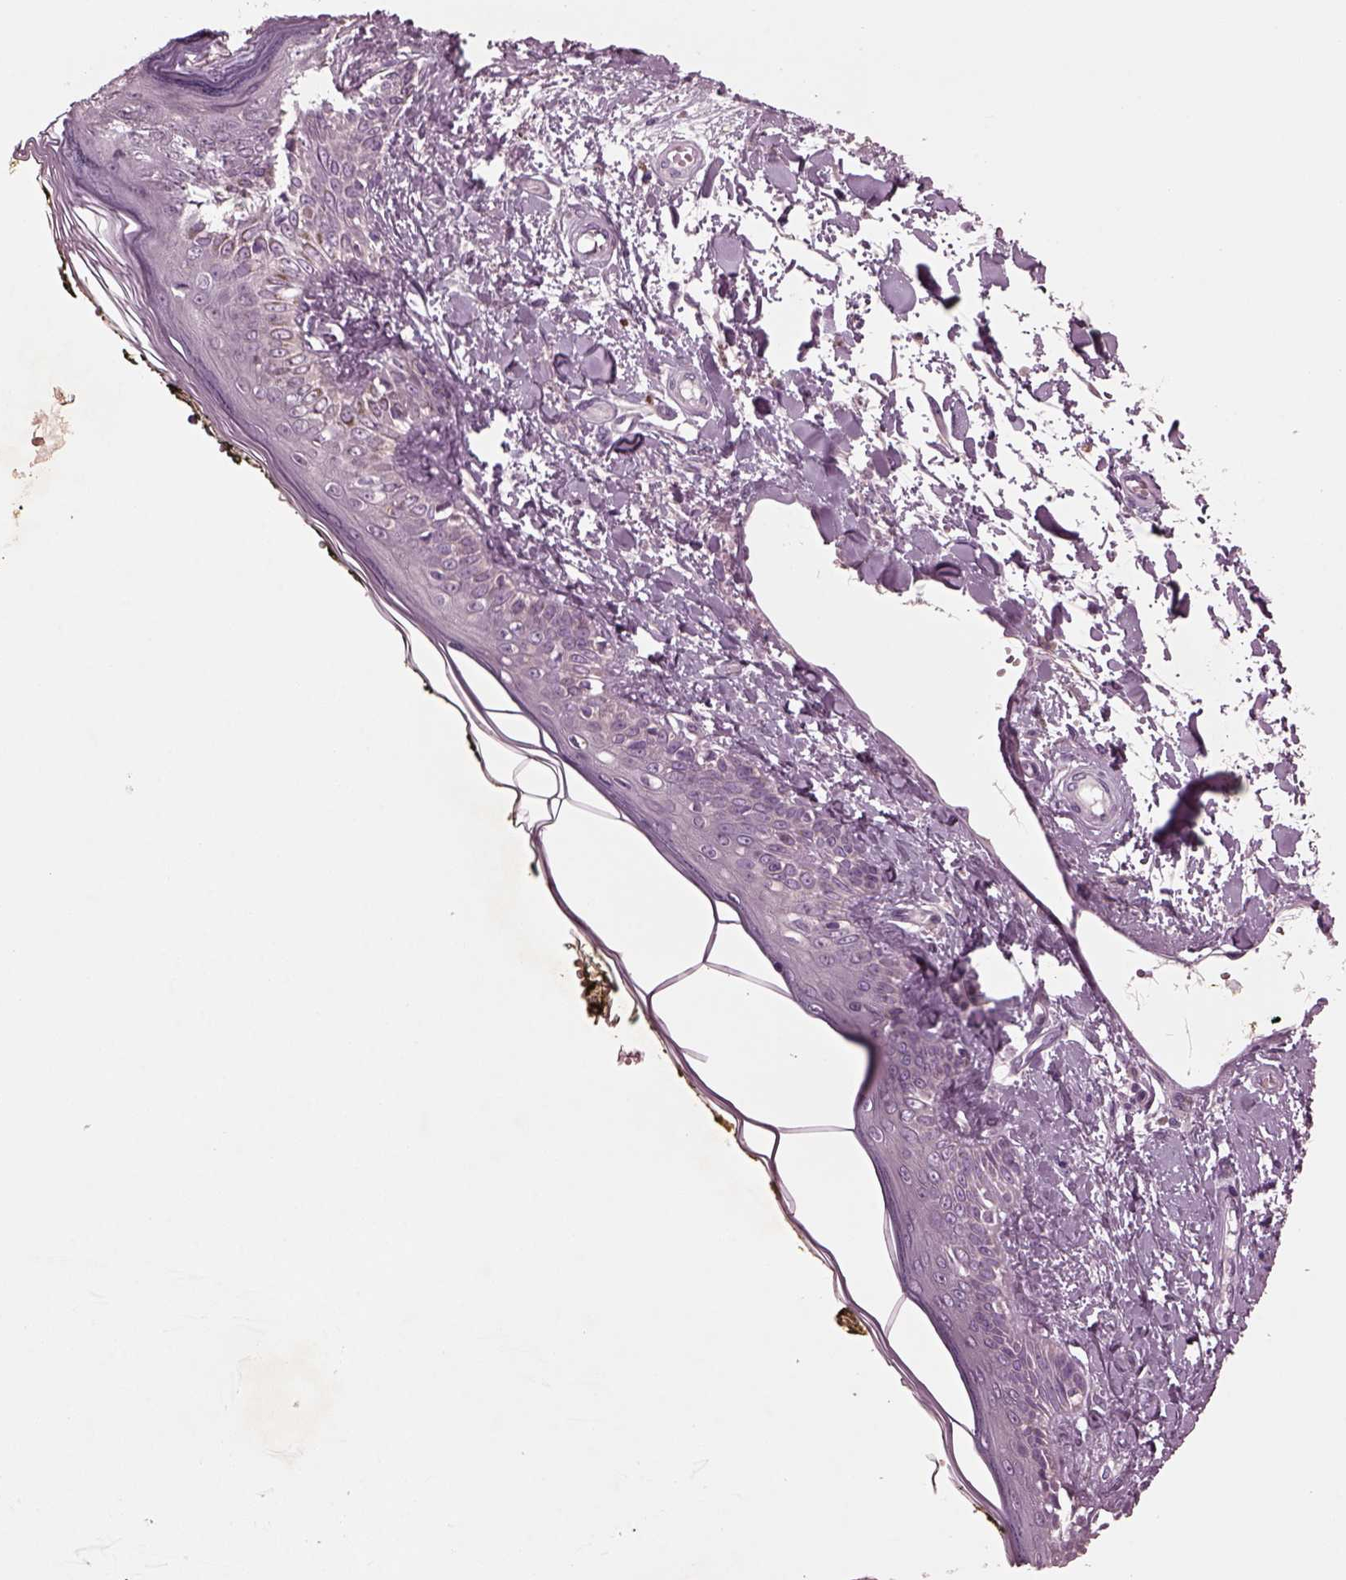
{"staining": {"intensity": "negative", "quantity": "none", "location": "none"}, "tissue": "skin", "cell_type": "Fibroblasts", "image_type": "normal", "snomed": [{"axis": "morphology", "description": "Normal tissue, NOS"}, {"axis": "topography", "description": "Skin"}], "caption": "IHC image of benign human skin stained for a protein (brown), which reveals no staining in fibroblasts.", "gene": "AP4M1", "patient": {"sex": "male", "age": 76}}